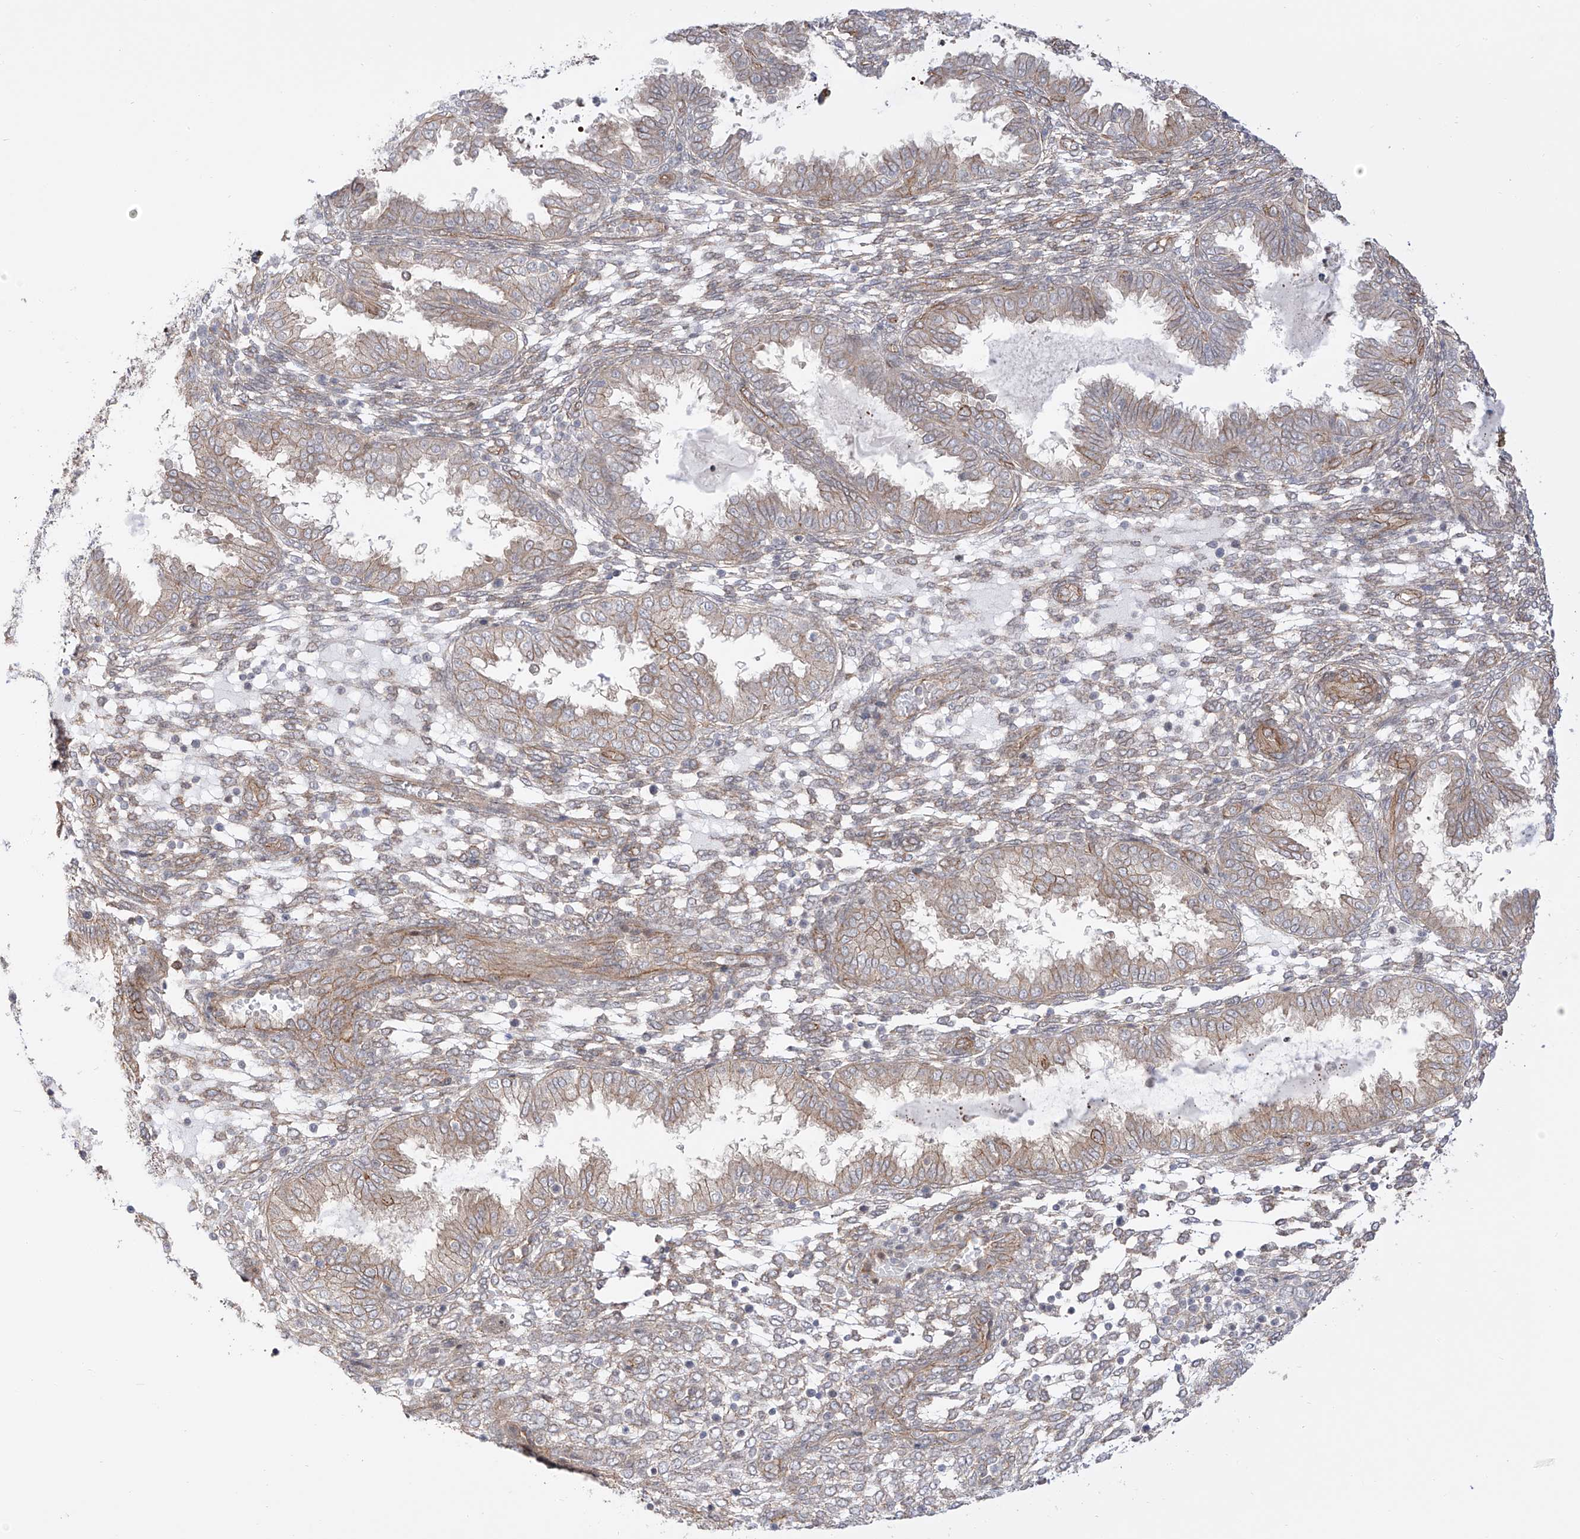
{"staining": {"intensity": "weak", "quantity": "<25%", "location": "cytoplasmic/membranous"}, "tissue": "endometrium", "cell_type": "Cells in endometrial stroma", "image_type": "normal", "snomed": [{"axis": "morphology", "description": "Normal tissue, NOS"}, {"axis": "topography", "description": "Endometrium"}], "caption": "A micrograph of endometrium stained for a protein demonstrates no brown staining in cells in endometrial stroma. (Stains: DAB (3,3'-diaminobenzidine) immunohistochemistry with hematoxylin counter stain, Microscopy: brightfield microscopy at high magnification).", "gene": "ZNF180", "patient": {"sex": "female", "age": 33}}